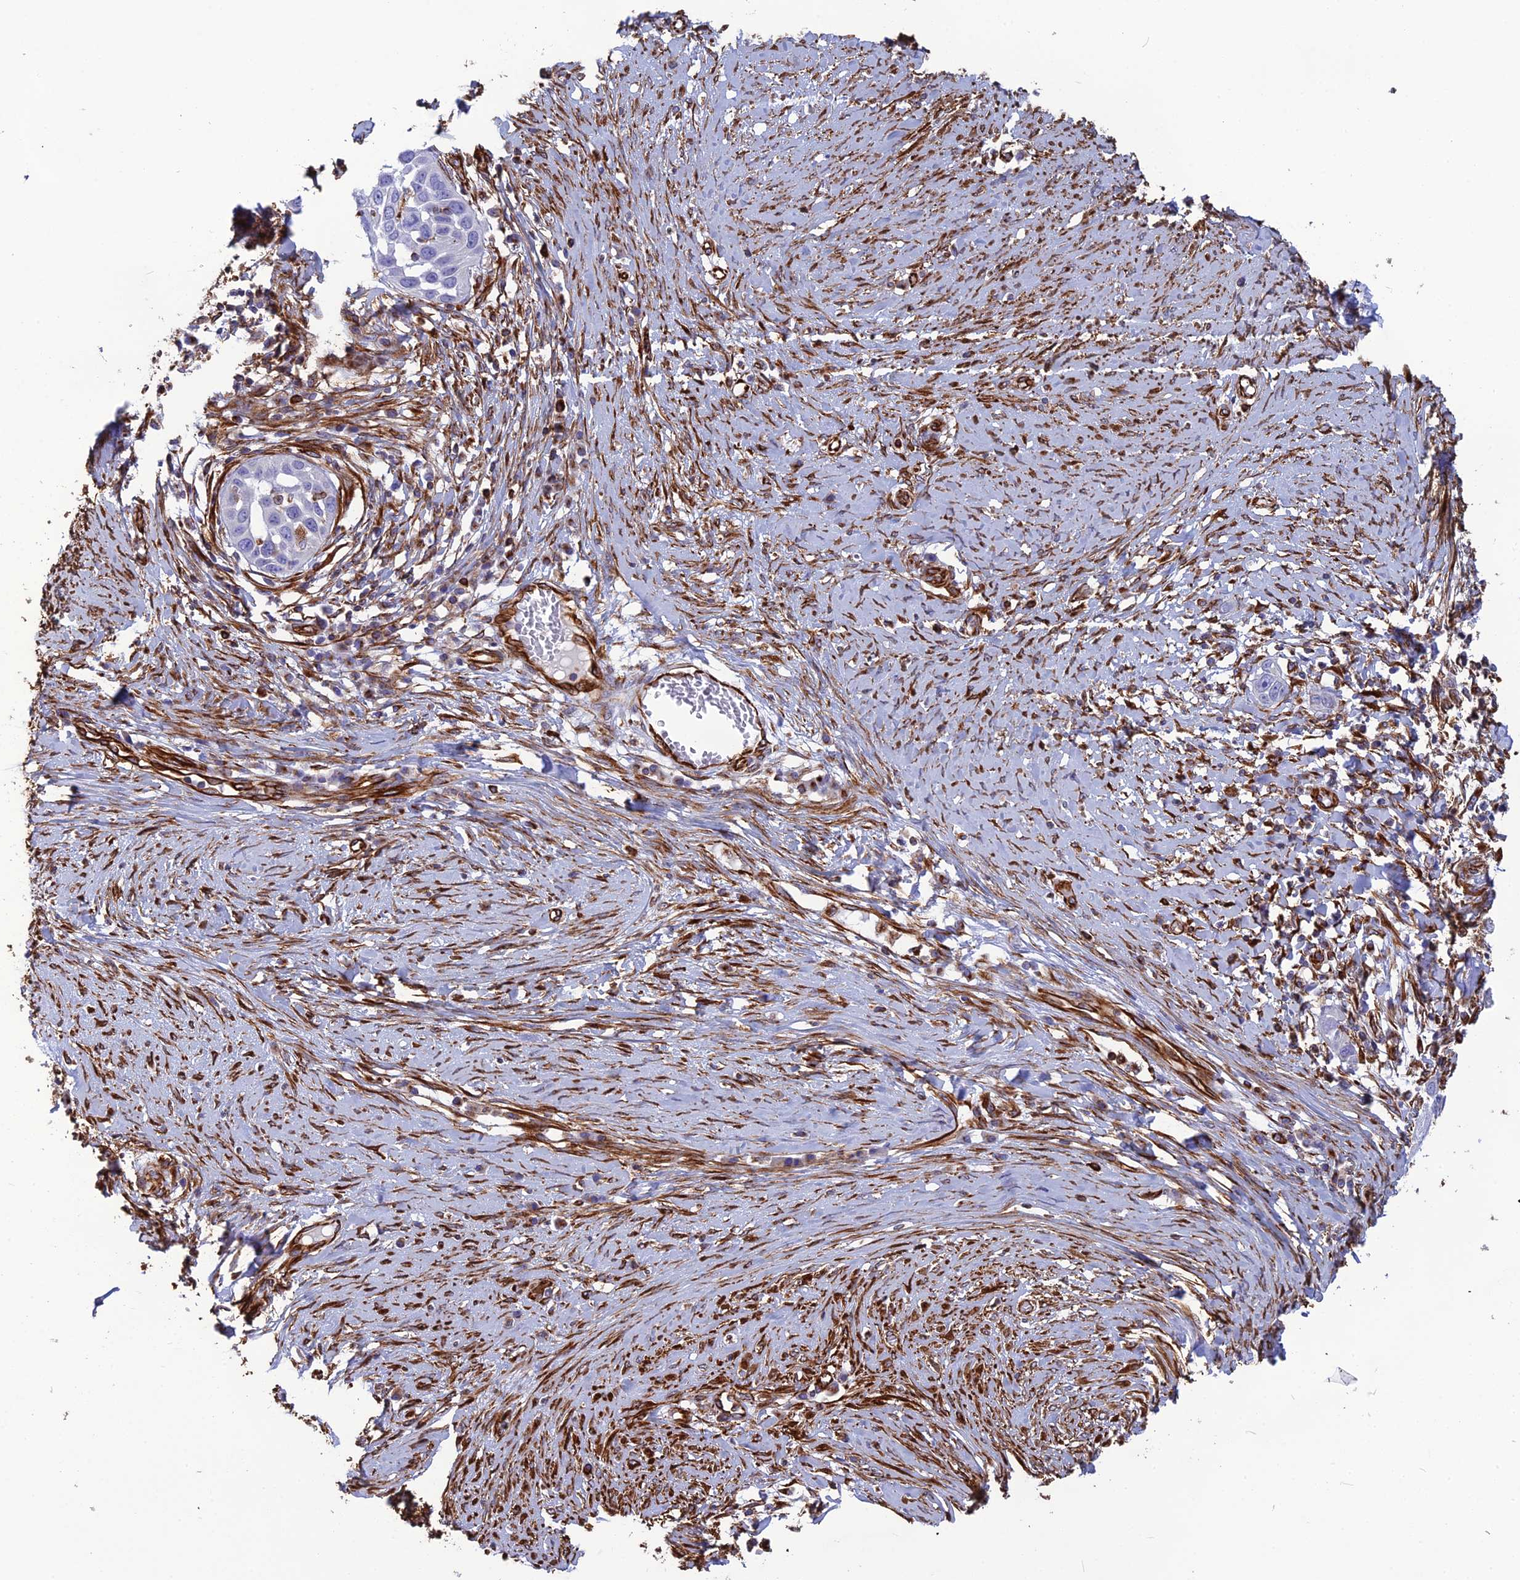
{"staining": {"intensity": "negative", "quantity": "none", "location": "none"}, "tissue": "skin cancer", "cell_type": "Tumor cells", "image_type": "cancer", "snomed": [{"axis": "morphology", "description": "Squamous cell carcinoma, NOS"}, {"axis": "topography", "description": "Skin"}], "caption": "Immunohistochemical staining of human skin squamous cell carcinoma exhibits no significant staining in tumor cells.", "gene": "FBXL20", "patient": {"sex": "female", "age": 44}}